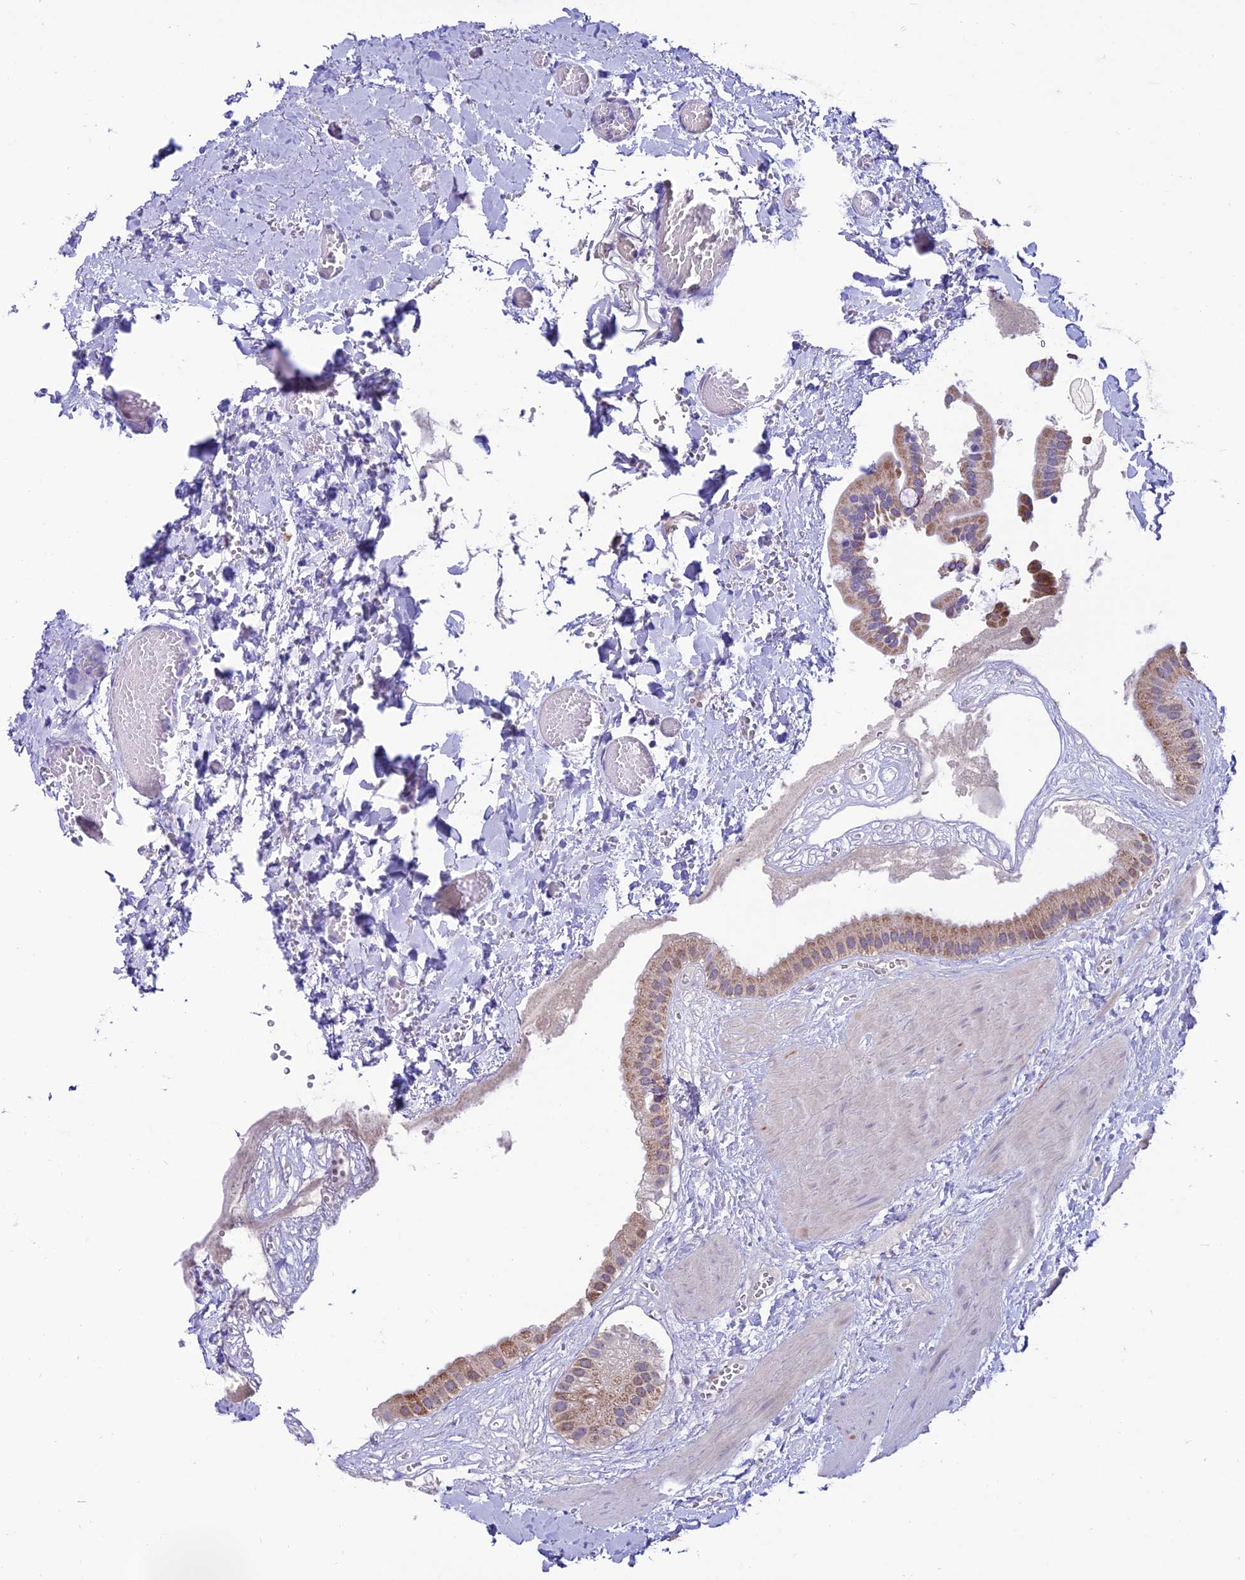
{"staining": {"intensity": "moderate", "quantity": ">75%", "location": "cytoplasmic/membranous"}, "tissue": "gallbladder", "cell_type": "Glandular cells", "image_type": "normal", "snomed": [{"axis": "morphology", "description": "Normal tissue, NOS"}, {"axis": "topography", "description": "Gallbladder"}], "caption": "Immunohistochemistry (IHC) staining of unremarkable gallbladder, which reveals medium levels of moderate cytoplasmic/membranous expression in about >75% of glandular cells indicating moderate cytoplasmic/membranous protein staining. The staining was performed using DAB (3,3'-diaminobenzidine) (brown) for protein detection and nuclei were counterstained in hematoxylin (blue).", "gene": "SLC10A1", "patient": {"sex": "male", "age": 55}}